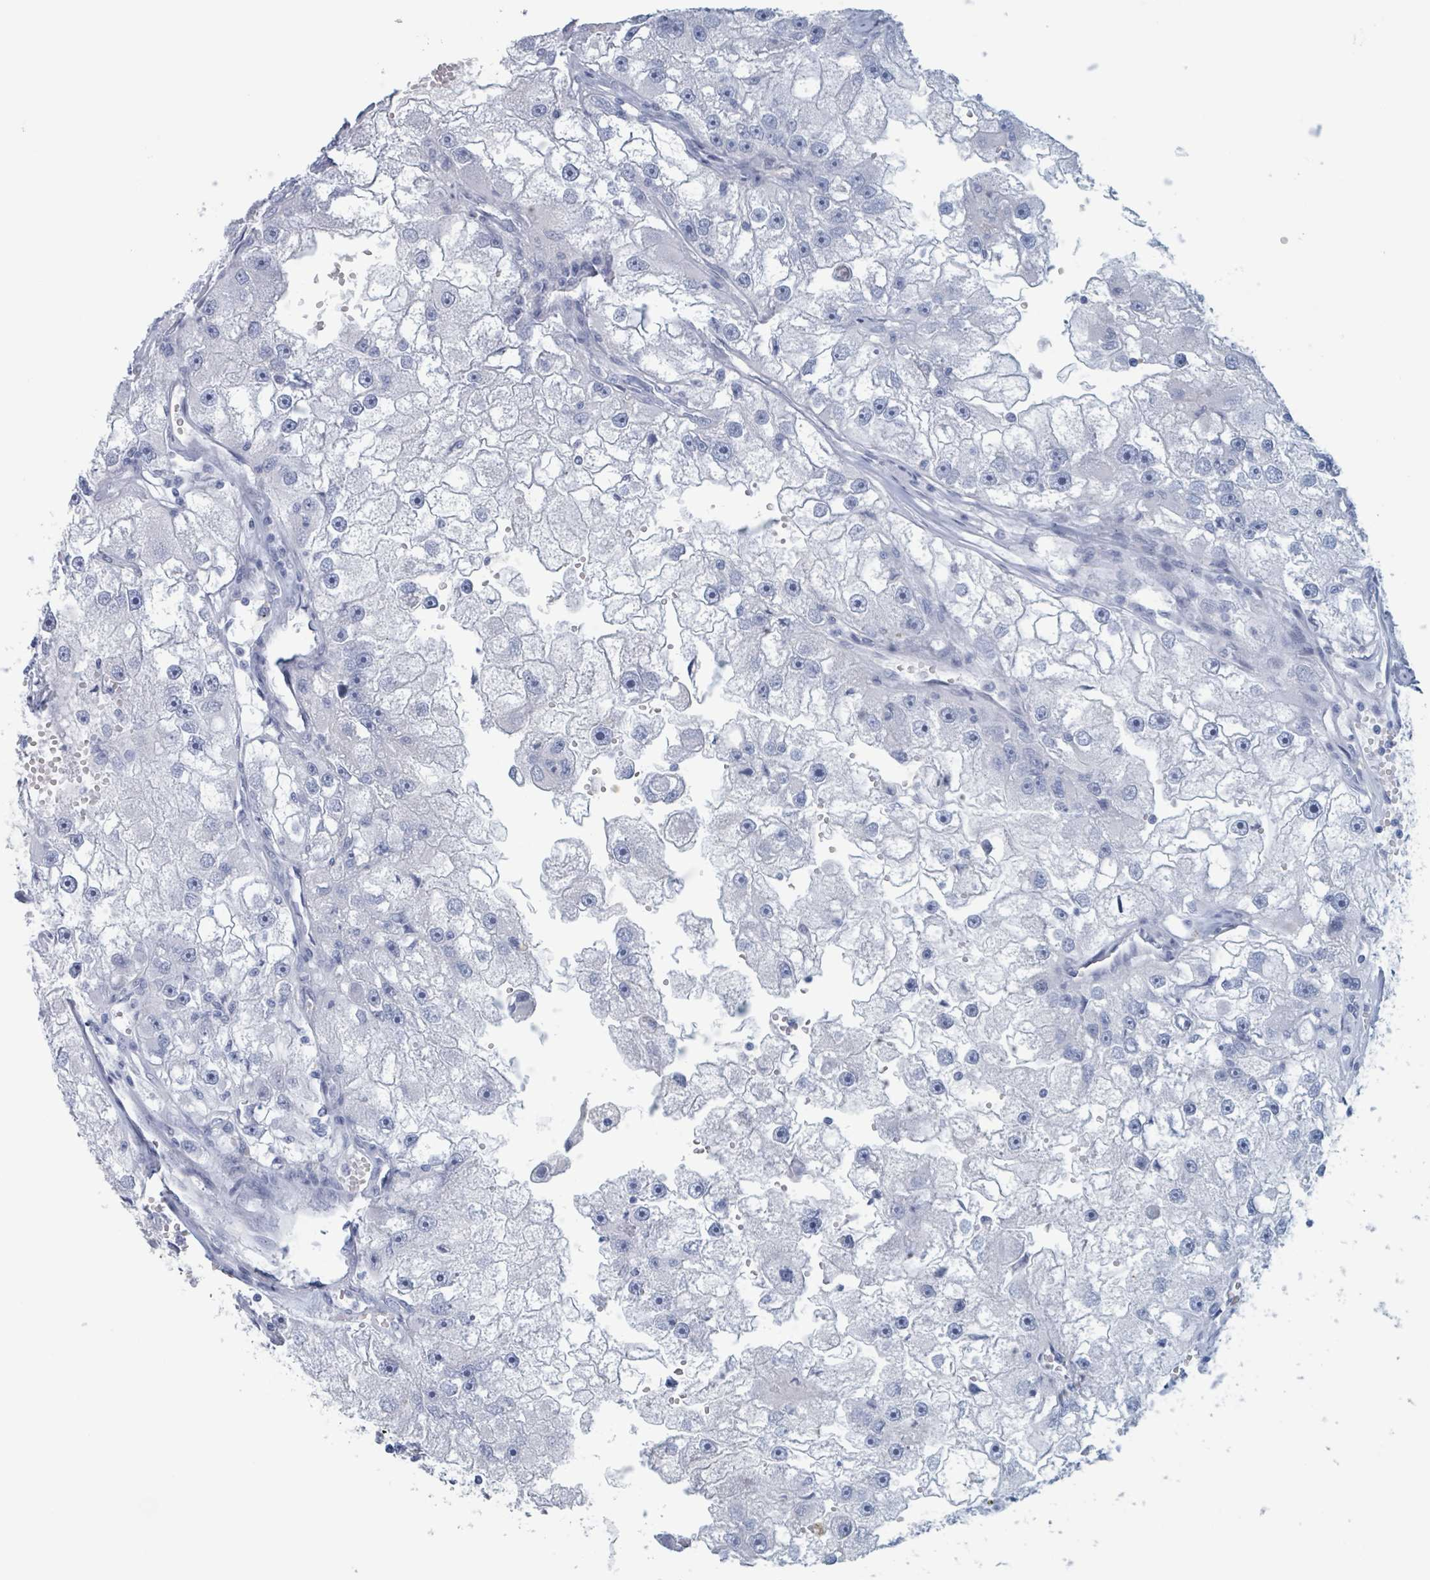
{"staining": {"intensity": "negative", "quantity": "none", "location": "none"}, "tissue": "renal cancer", "cell_type": "Tumor cells", "image_type": "cancer", "snomed": [{"axis": "morphology", "description": "Adenocarcinoma, NOS"}, {"axis": "topography", "description": "Kidney"}], "caption": "A high-resolution photomicrograph shows IHC staining of renal cancer (adenocarcinoma), which displays no significant expression in tumor cells.", "gene": "KLK4", "patient": {"sex": "male", "age": 63}}